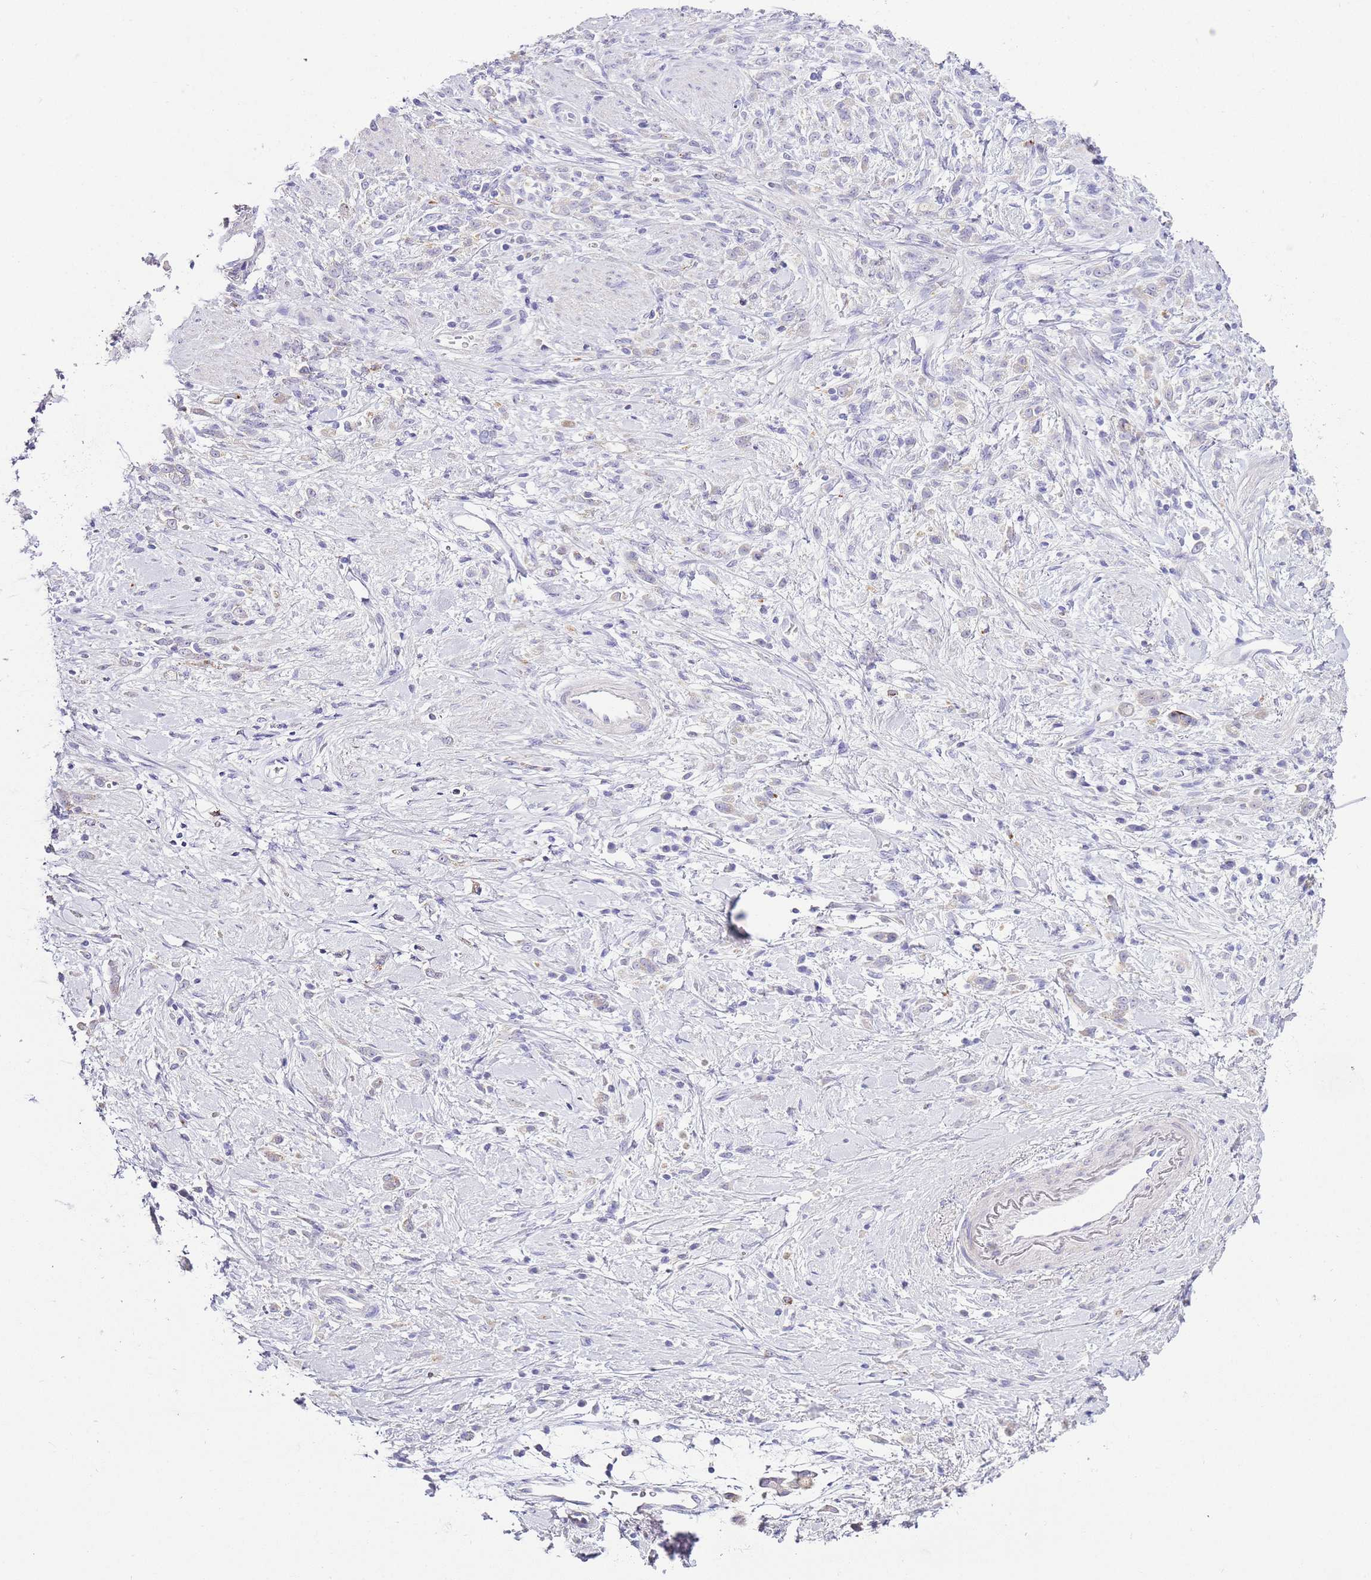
{"staining": {"intensity": "negative", "quantity": "none", "location": "none"}, "tissue": "stomach cancer", "cell_type": "Tumor cells", "image_type": "cancer", "snomed": [{"axis": "morphology", "description": "Adenocarcinoma, NOS"}, {"axis": "topography", "description": "Stomach"}], "caption": "Immunohistochemistry (IHC) of human stomach cancer shows no expression in tumor cells. (DAB immunohistochemistry, high magnification).", "gene": "DPP4", "patient": {"sex": "female", "age": 60}}